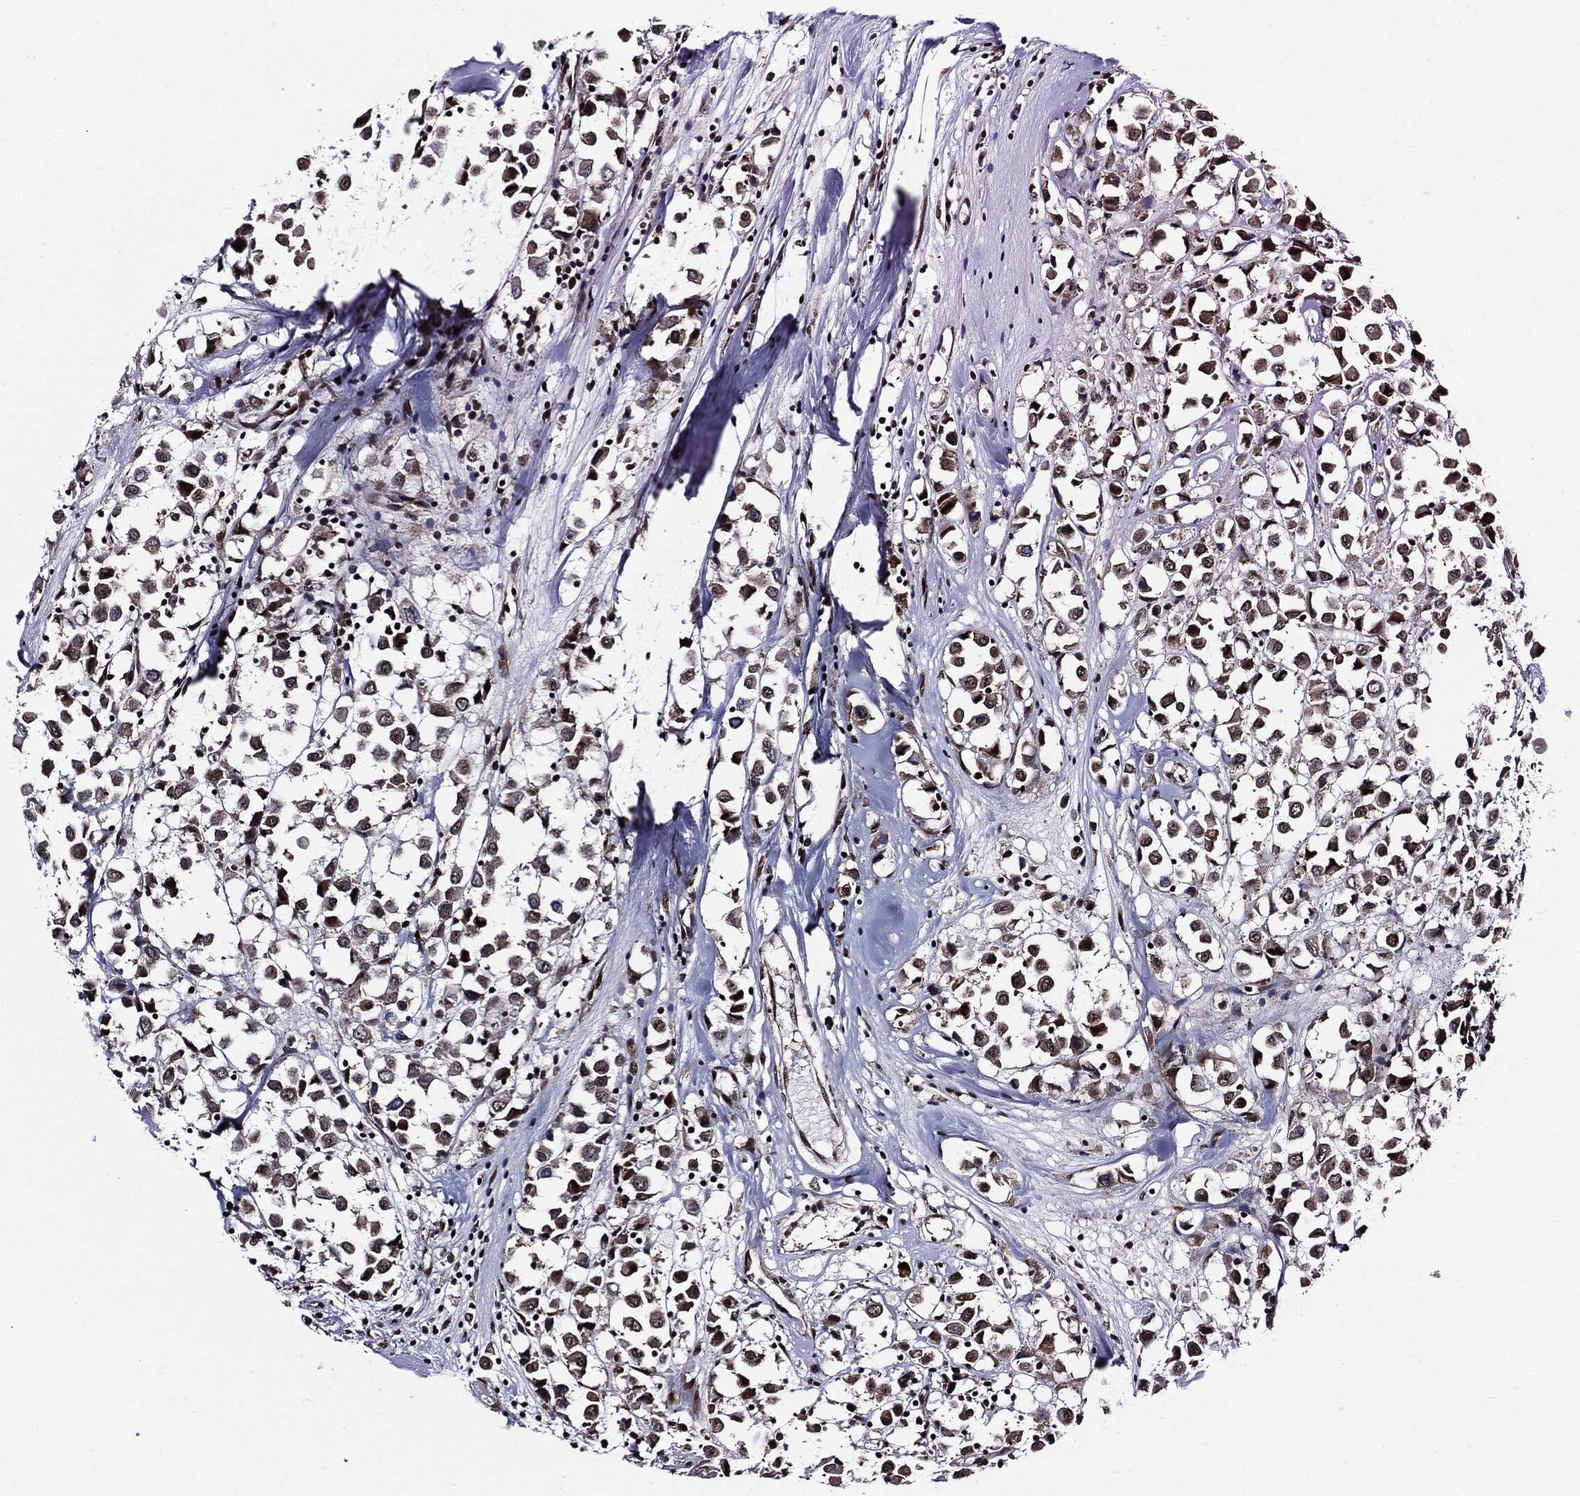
{"staining": {"intensity": "moderate", "quantity": ">75%", "location": "nuclear"}, "tissue": "breast cancer", "cell_type": "Tumor cells", "image_type": "cancer", "snomed": [{"axis": "morphology", "description": "Duct carcinoma"}, {"axis": "topography", "description": "Breast"}], "caption": "Tumor cells demonstrate moderate nuclear expression in about >75% of cells in infiltrating ductal carcinoma (breast). (IHC, brightfield microscopy, high magnification).", "gene": "ZFP91", "patient": {"sex": "female", "age": 61}}